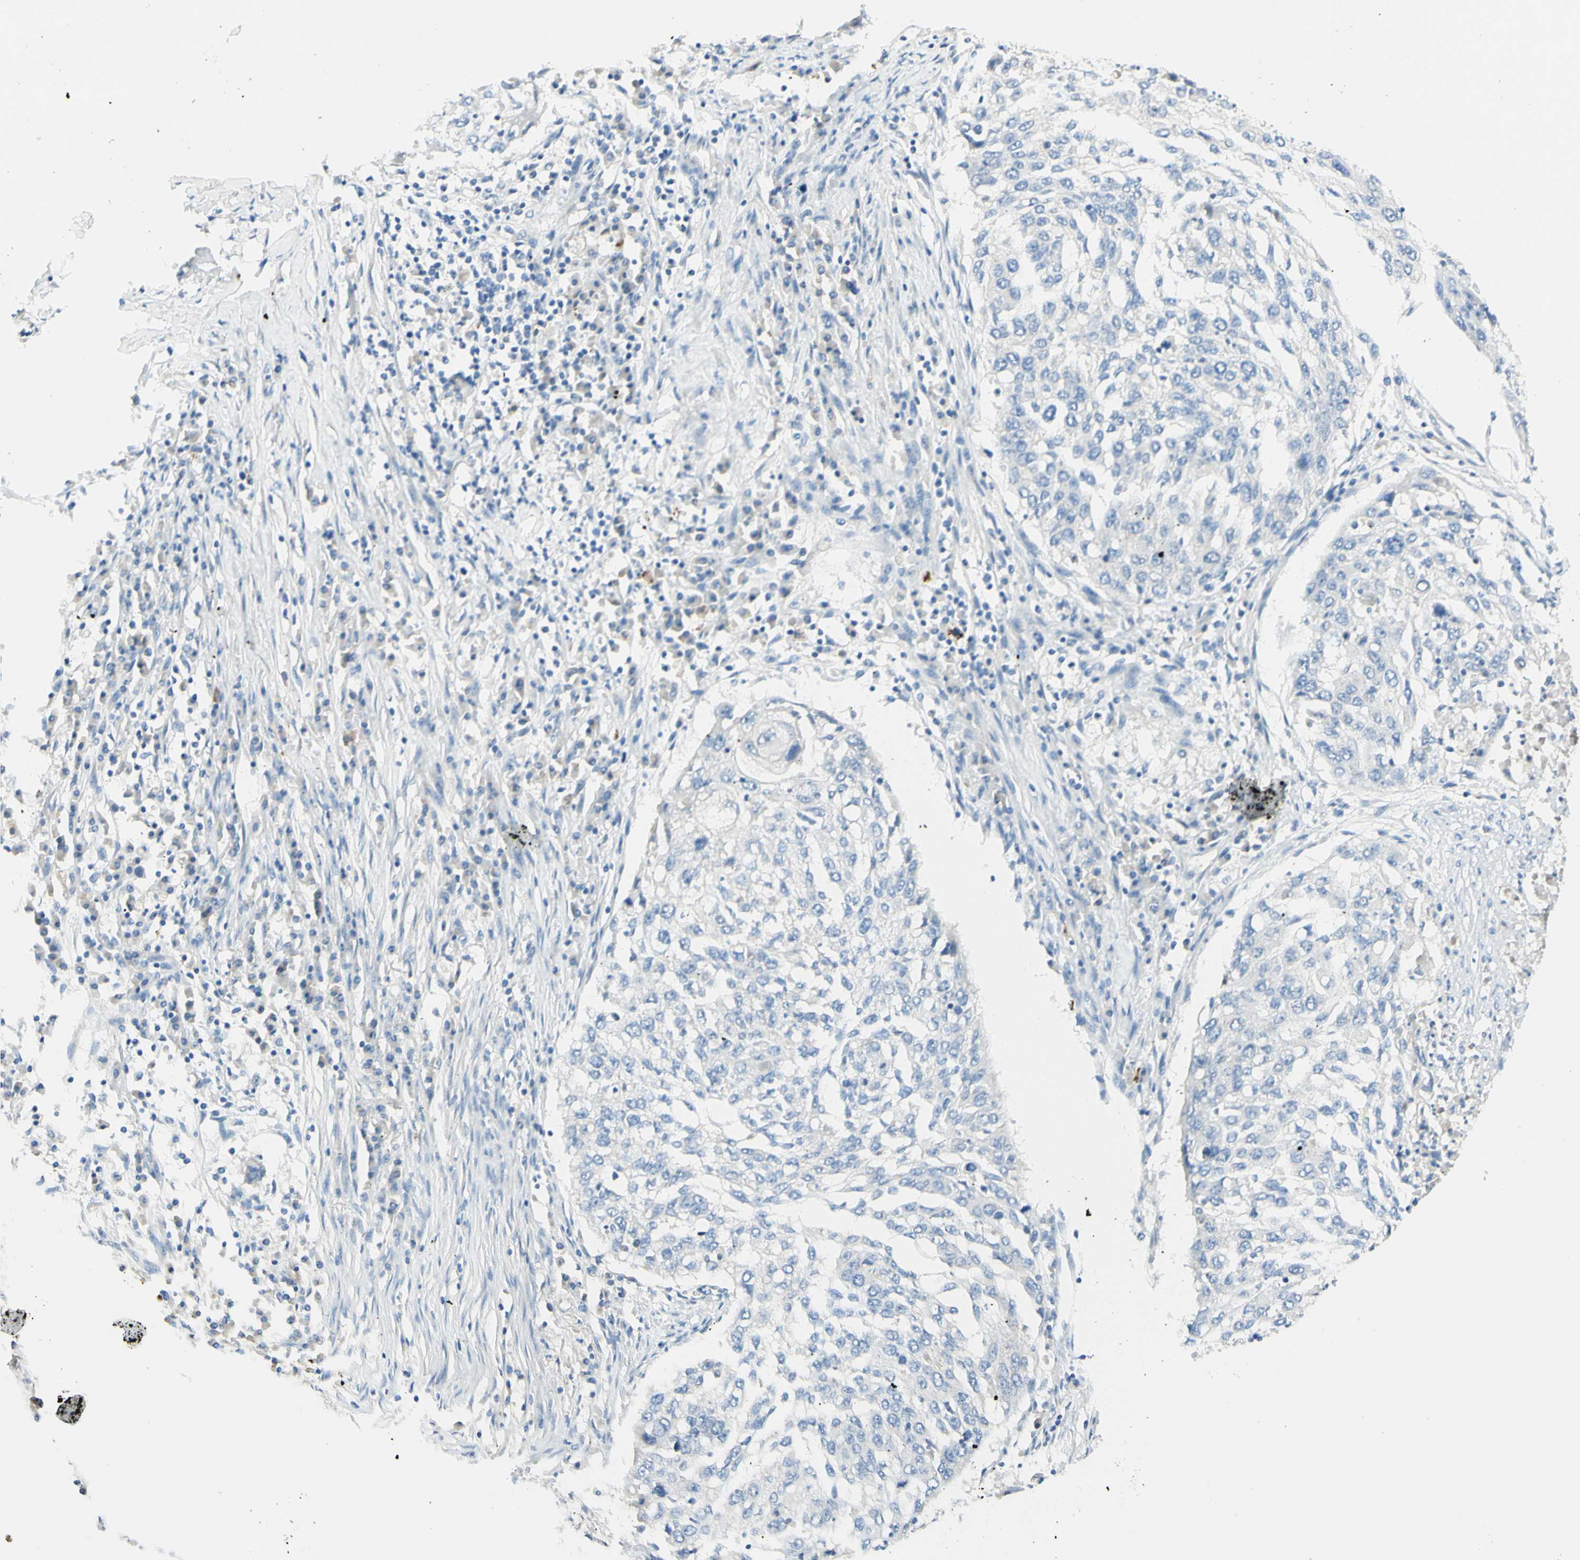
{"staining": {"intensity": "negative", "quantity": "none", "location": "none"}, "tissue": "lung cancer", "cell_type": "Tumor cells", "image_type": "cancer", "snomed": [{"axis": "morphology", "description": "Squamous cell carcinoma, NOS"}, {"axis": "topography", "description": "Lung"}], "caption": "There is no significant expression in tumor cells of squamous cell carcinoma (lung). The staining was performed using DAB to visualize the protein expression in brown, while the nuclei were stained in blue with hematoxylin (Magnification: 20x).", "gene": "ARMC10", "patient": {"sex": "female", "age": 63}}